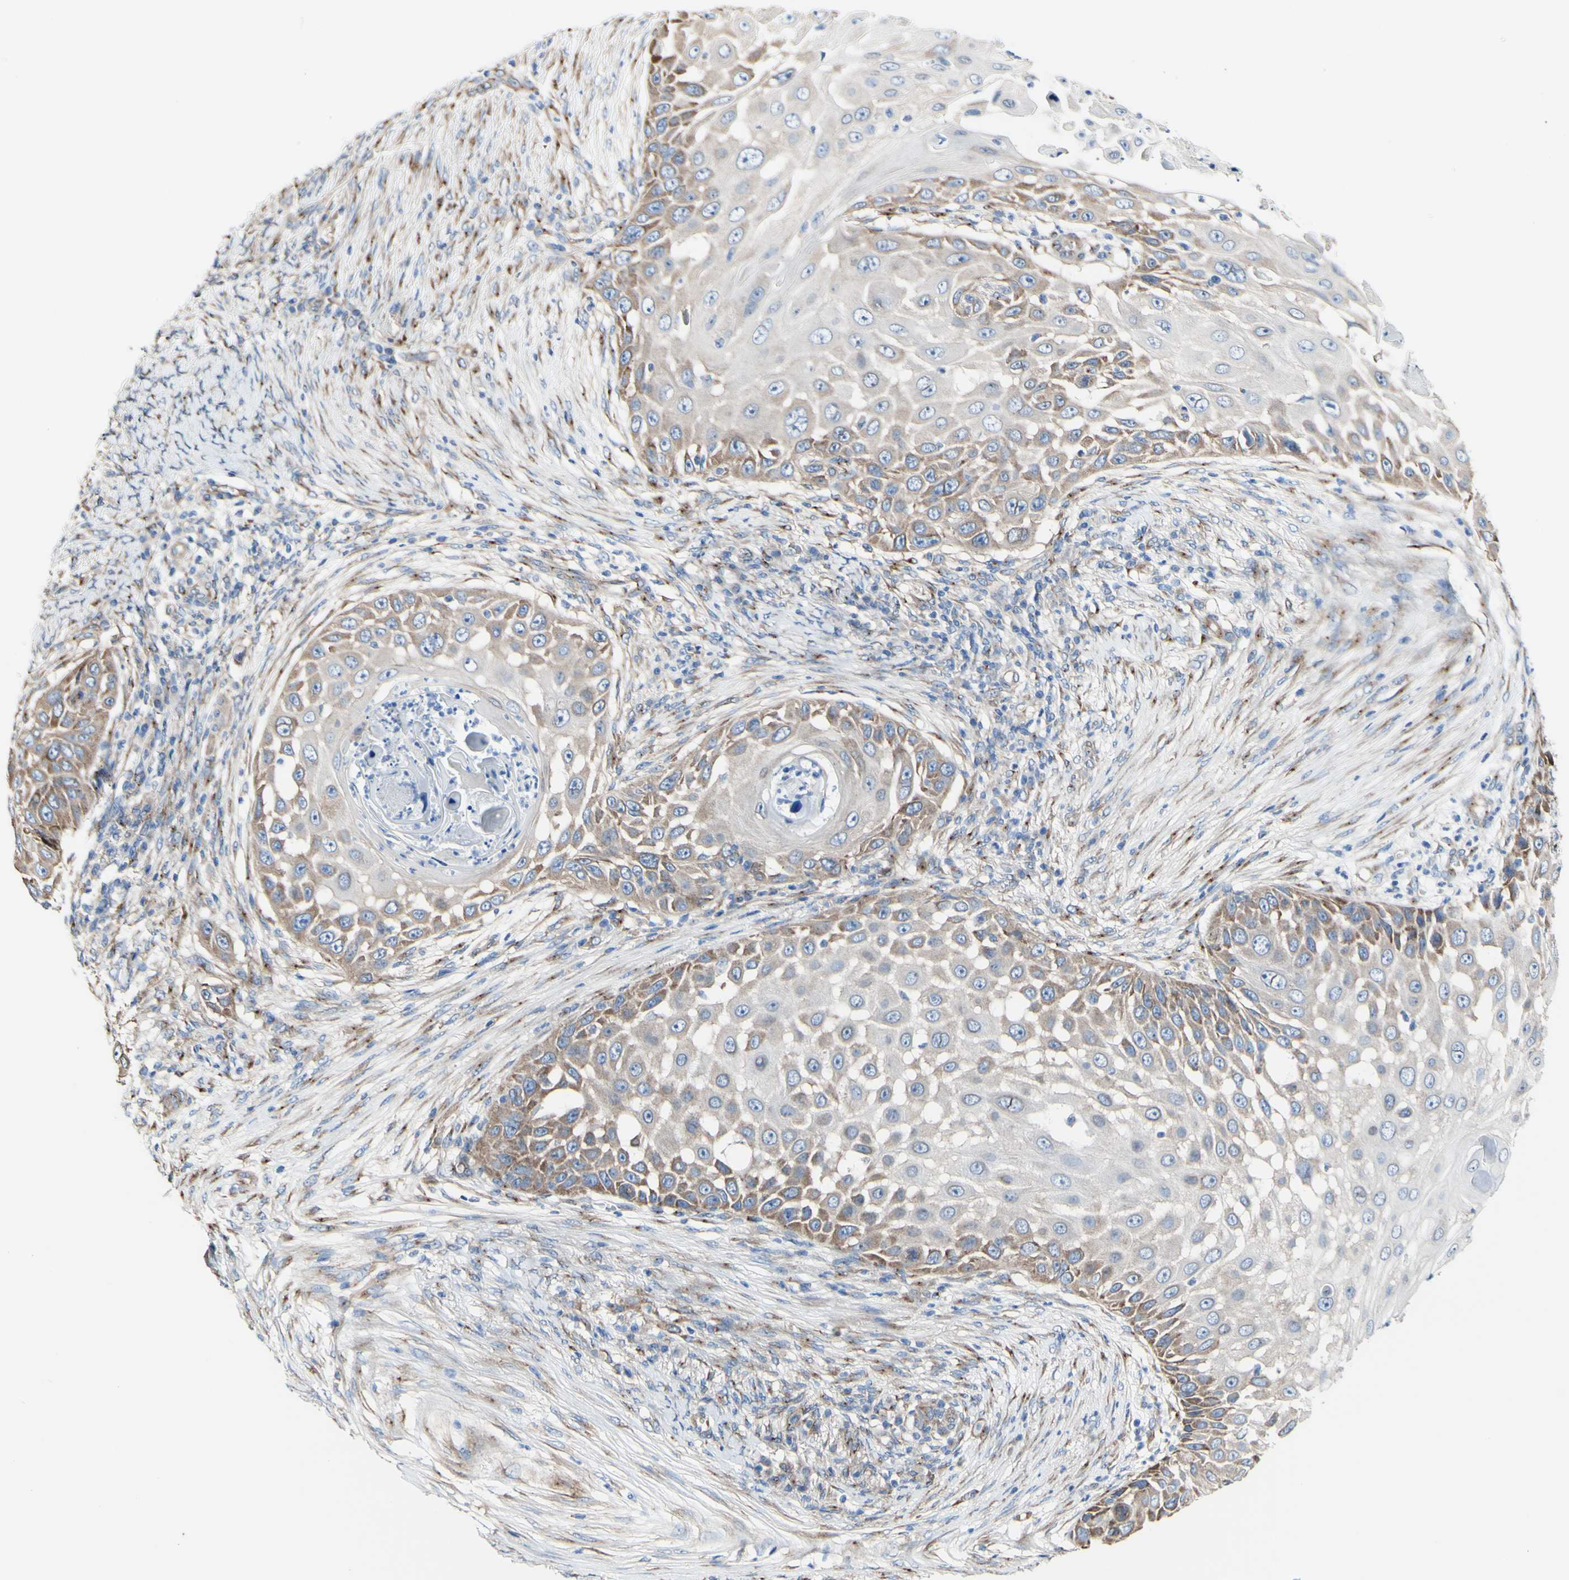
{"staining": {"intensity": "moderate", "quantity": "25%-75%", "location": "cytoplasmic/membranous"}, "tissue": "skin cancer", "cell_type": "Tumor cells", "image_type": "cancer", "snomed": [{"axis": "morphology", "description": "Squamous cell carcinoma, NOS"}, {"axis": "topography", "description": "Skin"}], "caption": "Skin cancer stained with a brown dye demonstrates moderate cytoplasmic/membranous positive expression in approximately 25%-75% of tumor cells.", "gene": "LRIG3", "patient": {"sex": "female", "age": 44}}